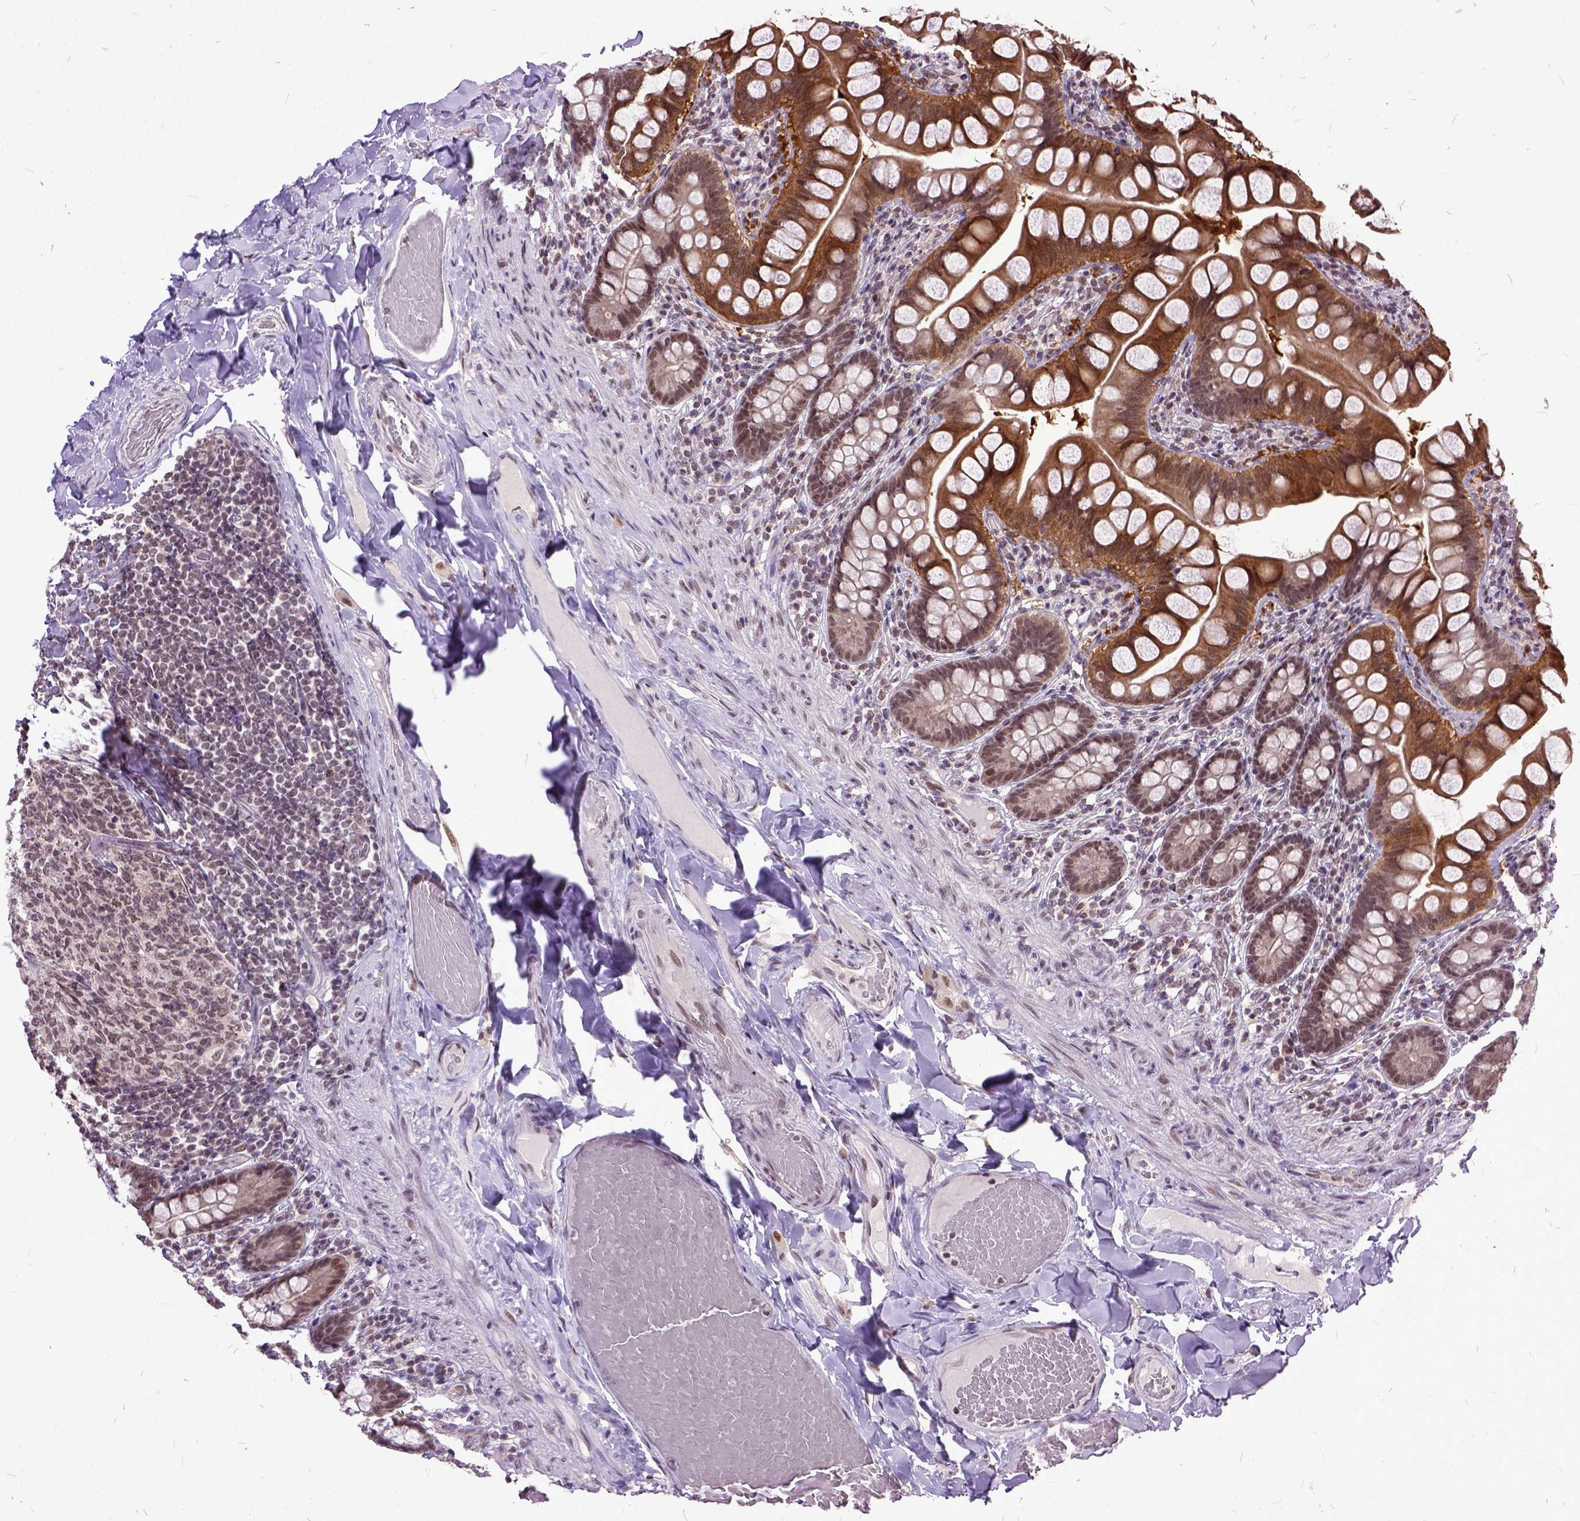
{"staining": {"intensity": "moderate", "quantity": ">75%", "location": "cytoplasmic/membranous,nuclear"}, "tissue": "small intestine", "cell_type": "Glandular cells", "image_type": "normal", "snomed": [{"axis": "morphology", "description": "Normal tissue, NOS"}, {"axis": "topography", "description": "Small intestine"}], "caption": "A medium amount of moderate cytoplasmic/membranous,nuclear positivity is present in approximately >75% of glandular cells in unremarkable small intestine.", "gene": "ORC5", "patient": {"sex": "male", "age": 70}}